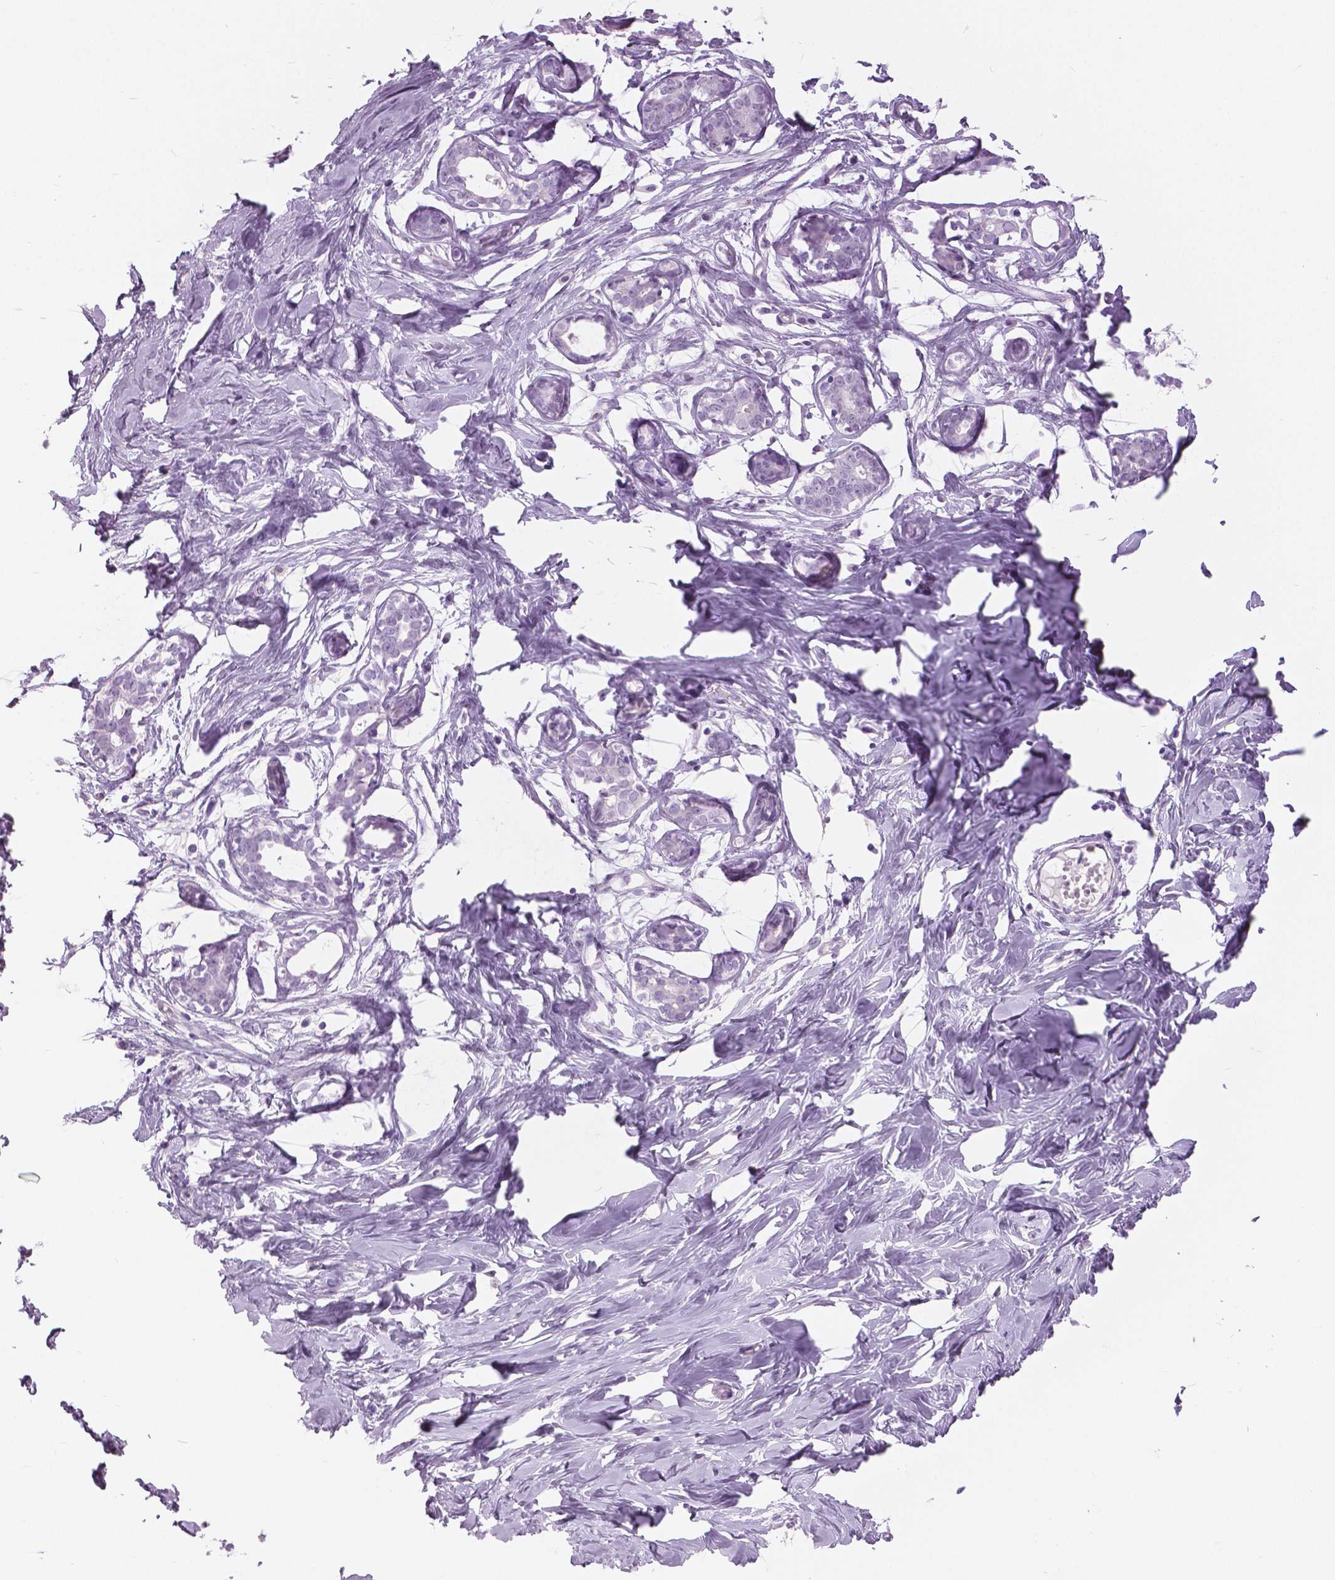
{"staining": {"intensity": "negative", "quantity": "none", "location": "none"}, "tissue": "breast", "cell_type": "Adipocytes", "image_type": "normal", "snomed": [{"axis": "morphology", "description": "Normal tissue, NOS"}, {"axis": "topography", "description": "Breast"}], "caption": "The photomicrograph displays no staining of adipocytes in unremarkable breast. (DAB immunohistochemistry with hematoxylin counter stain).", "gene": "SFTPD", "patient": {"sex": "female", "age": 27}}